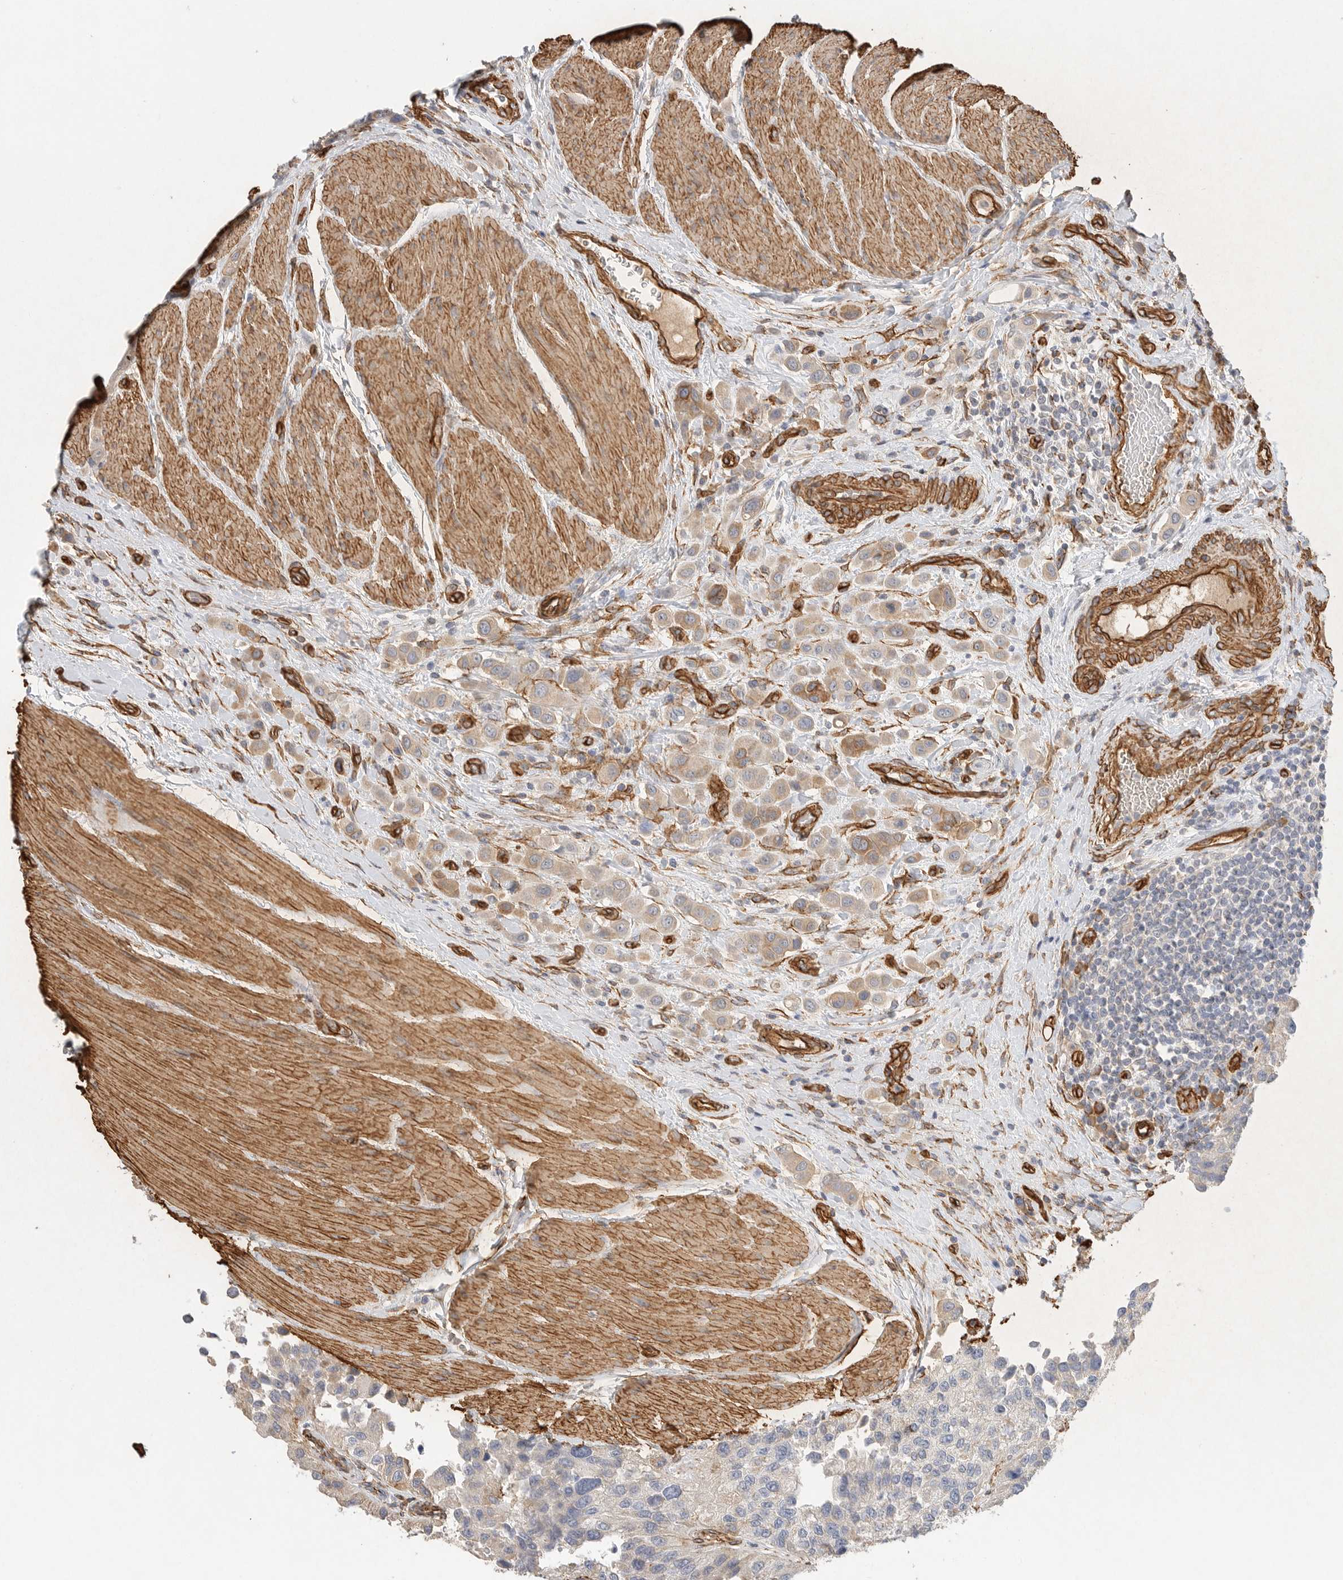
{"staining": {"intensity": "weak", "quantity": ">75%", "location": "cytoplasmic/membranous"}, "tissue": "urothelial cancer", "cell_type": "Tumor cells", "image_type": "cancer", "snomed": [{"axis": "morphology", "description": "Urothelial carcinoma, High grade"}, {"axis": "topography", "description": "Urinary bladder"}], "caption": "This histopathology image exhibits urothelial carcinoma (high-grade) stained with IHC to label a protein in brown. The cytoplasmic/membranous of tumor cells show weak positivity for the protein. Nuclei are counter-stained blue.", "gene": "JMJD4", "patient": {"sex": "male", "age": 50}}